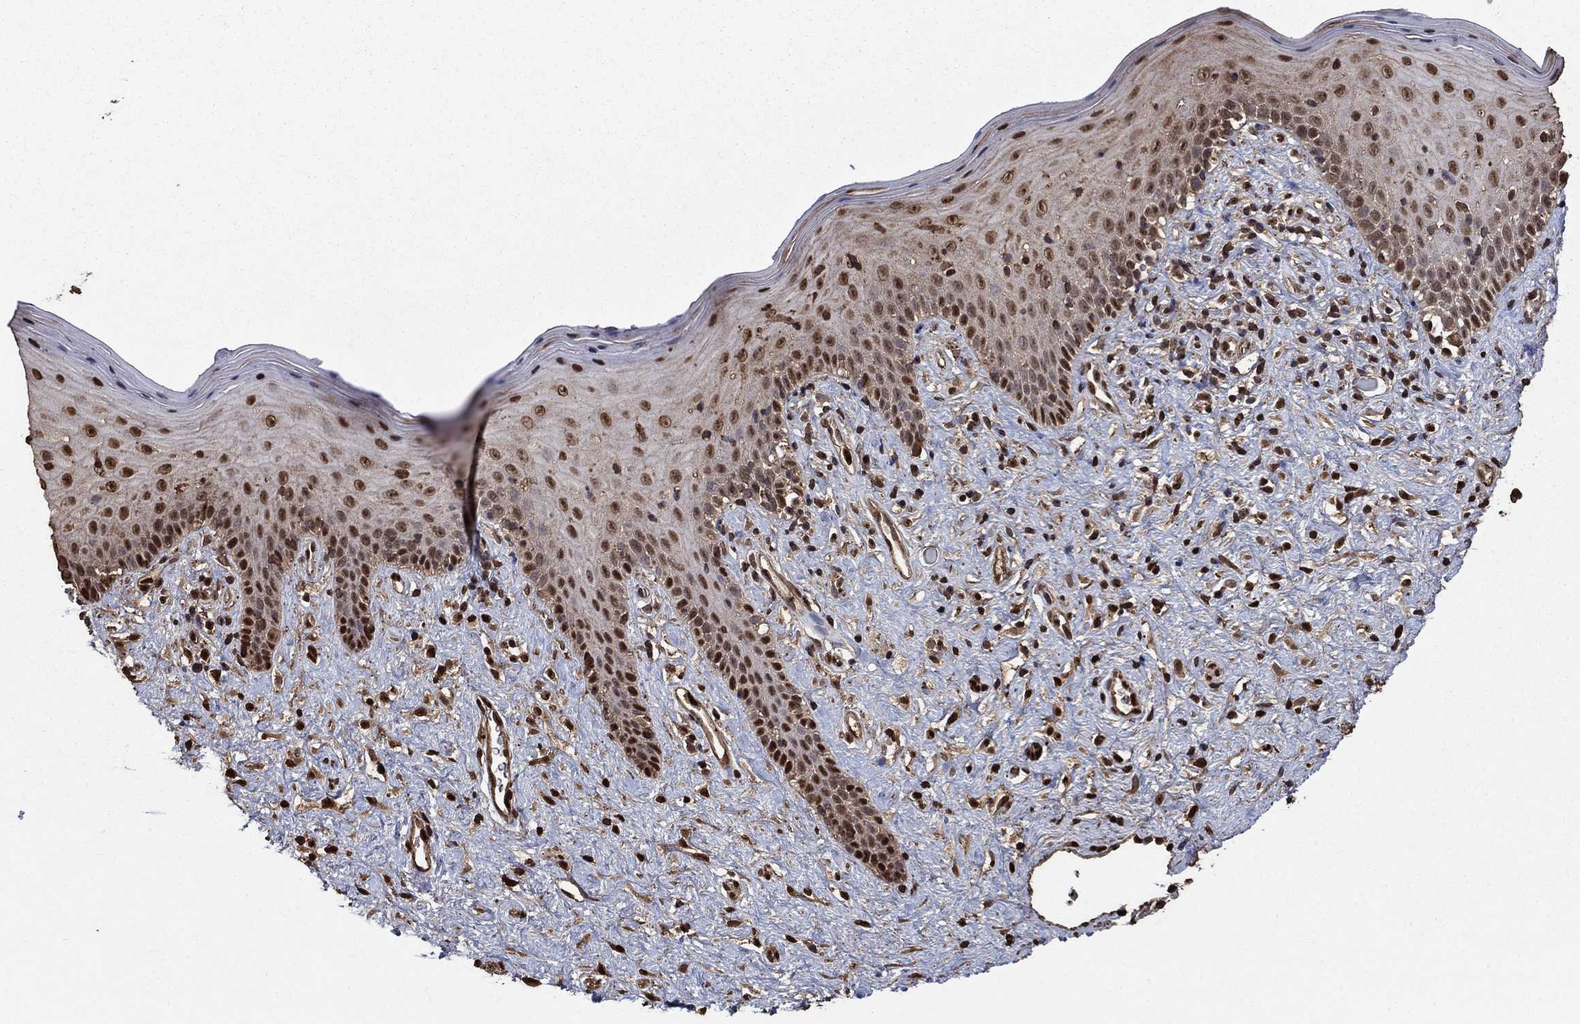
{"staining": {"intensity": "strong", "quantity": ">75%", "location": "nuclear"}, "tissue": "vagina", "cell_type": "Squamous epithelial cells", "image_type": "normal", "snomed": [{"axis": "morphology", "description": "Normal tissue, NOS"}, {"axis": "topography", "description": "Vagina"}], "caption": "Immunohistochemistry (IHC) histopathology image of benign vagina stained for a protein (brown), which demonstrates high levels of strong nuclear positivity in about >75% of squamous epithelial cells.", "gene": "GAPDH", "patient": {"sex": "female", "age": 47}}